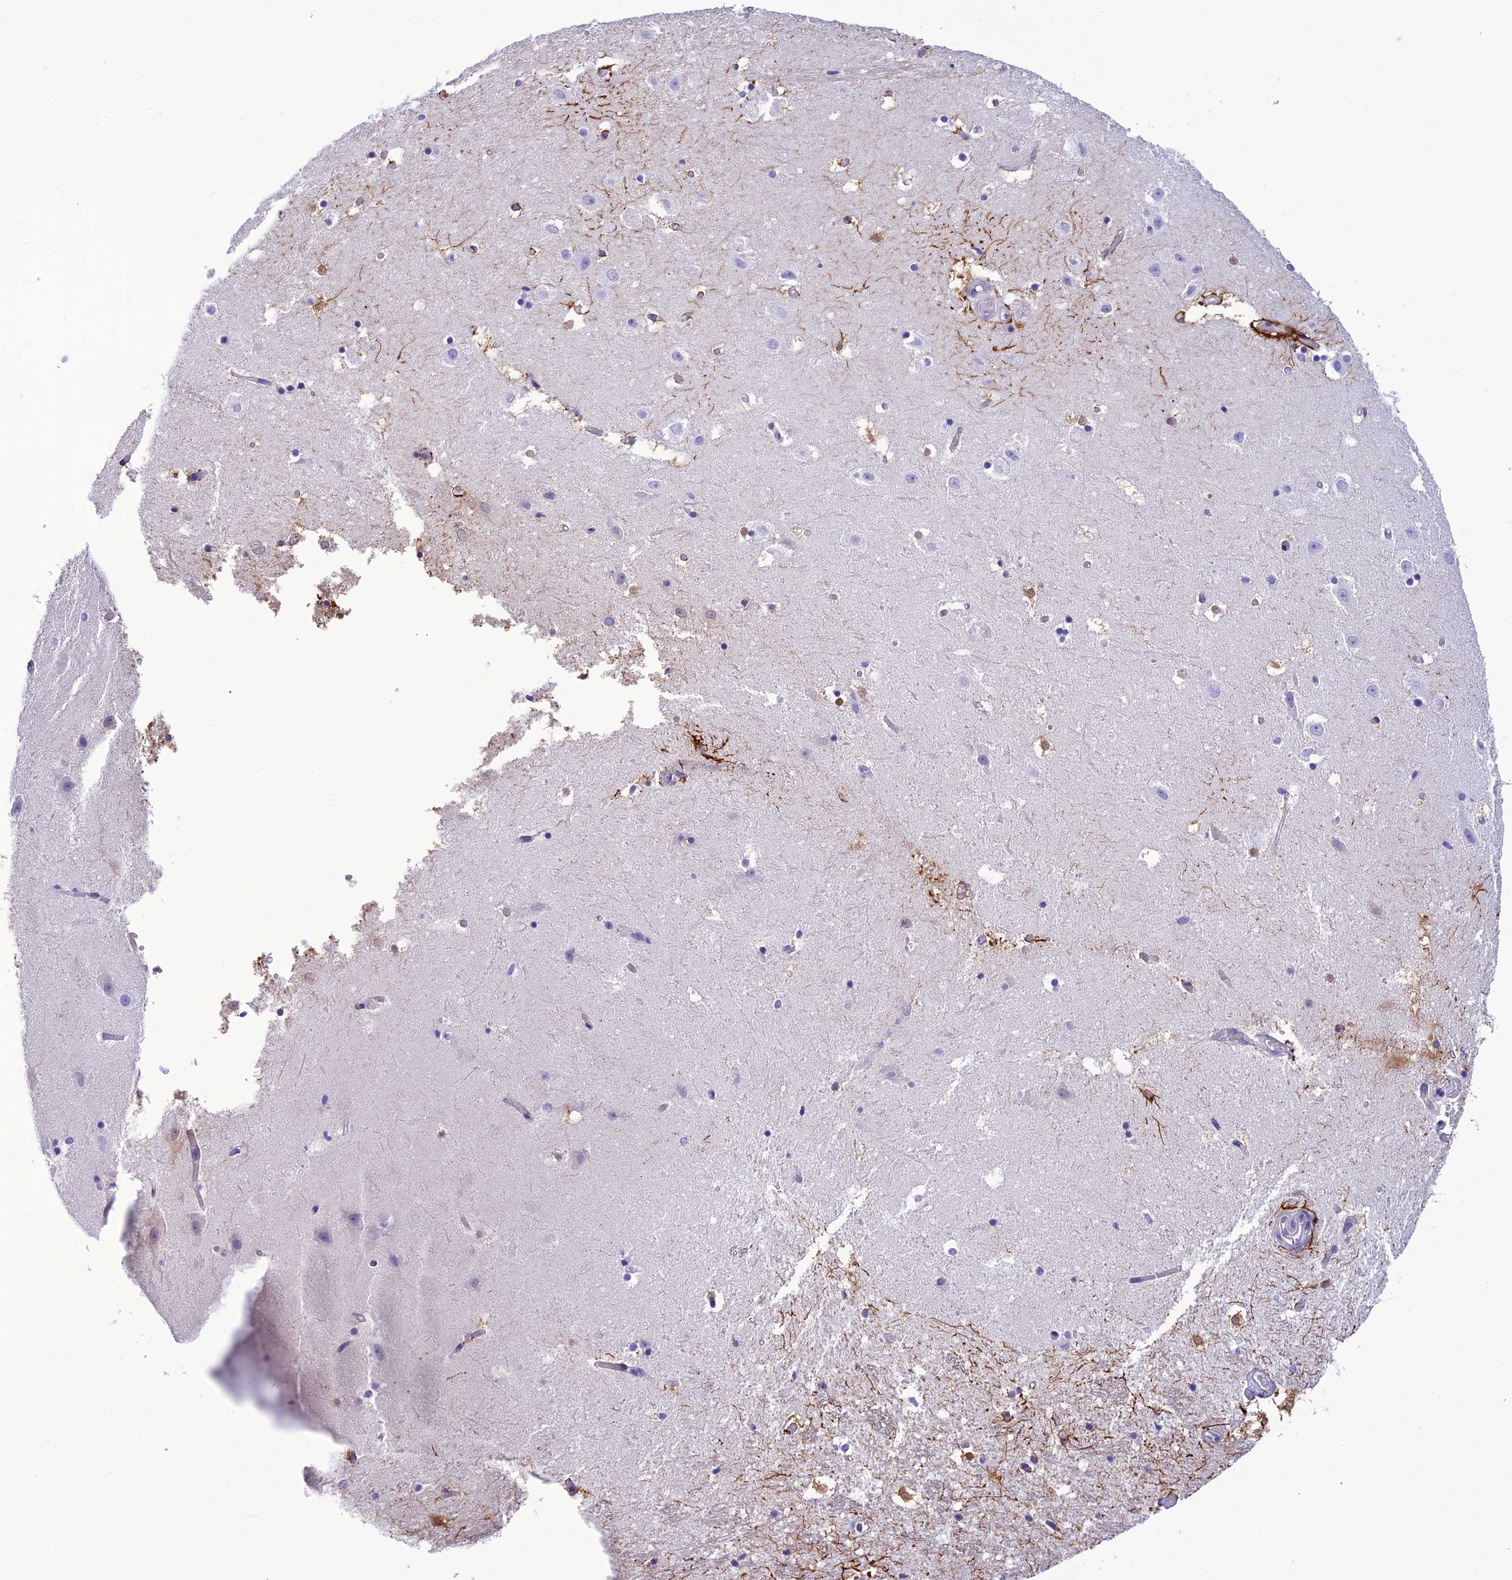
{"staining": {"intensity": "strong", "quantity": "<25%", "location": "cytoplasmic/membranous"}, "tissue": "hippocampus", "cell_type": "Glial cells", "image_type": "normal", "snomed": [{"axis": "morphology", "description": "Normal tissue, NOS"}, {"axis": "topography", "description": "Hippocampus"}], "caption": "This is a photomicrograph of immunohistochemistry staining of benign hippocampus, which shows strong staining in the cytoplasmic/membranous of glial cells.", "gene": "C17orf67", "patient": {"sex": "female", "age": 52}}